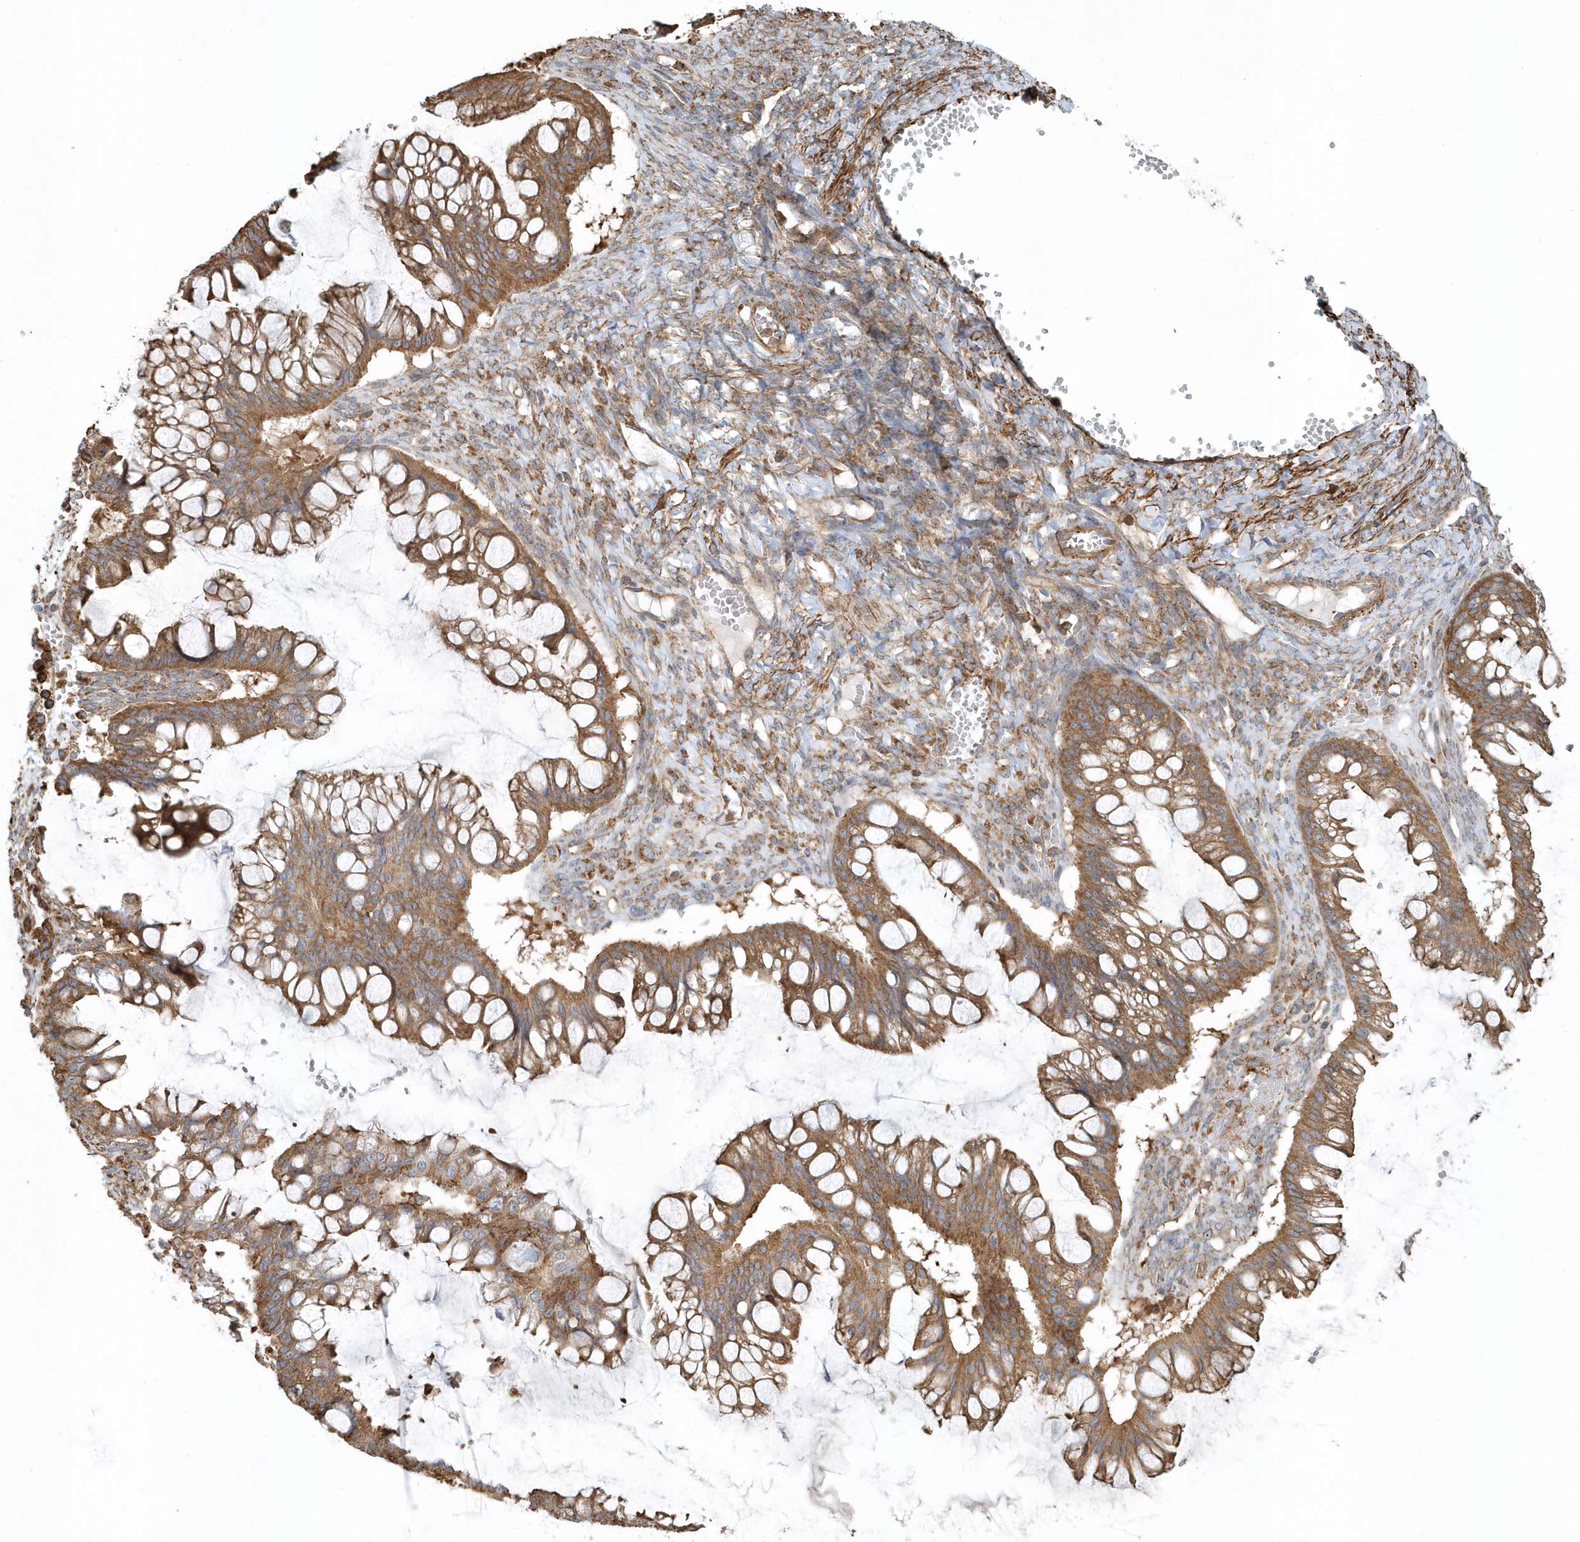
{"staining": {"intensity": "moderate", "quantity": ">75%", "location": "cytoplasmic/membranous"}, "tissue": "ovarian cancer", "cell_type": "Tumor cells", "image_type": "cancer", "snomed": [{"axis": "morphology", "description": "Cystadenocarcinoma, mucinous, NOS"}, {"axis": "topography", "description": "Ovary"}], "caption": "There is medium levels of moderate cytoplasmic/membranous positivity in tumor cells of mucinous cystadenocarcinoma (ovarian), as demonstrated by immunohistochemical staining (brown color).", "gene": "MMUT", "patient": {"sex": "female", "age": 73}}